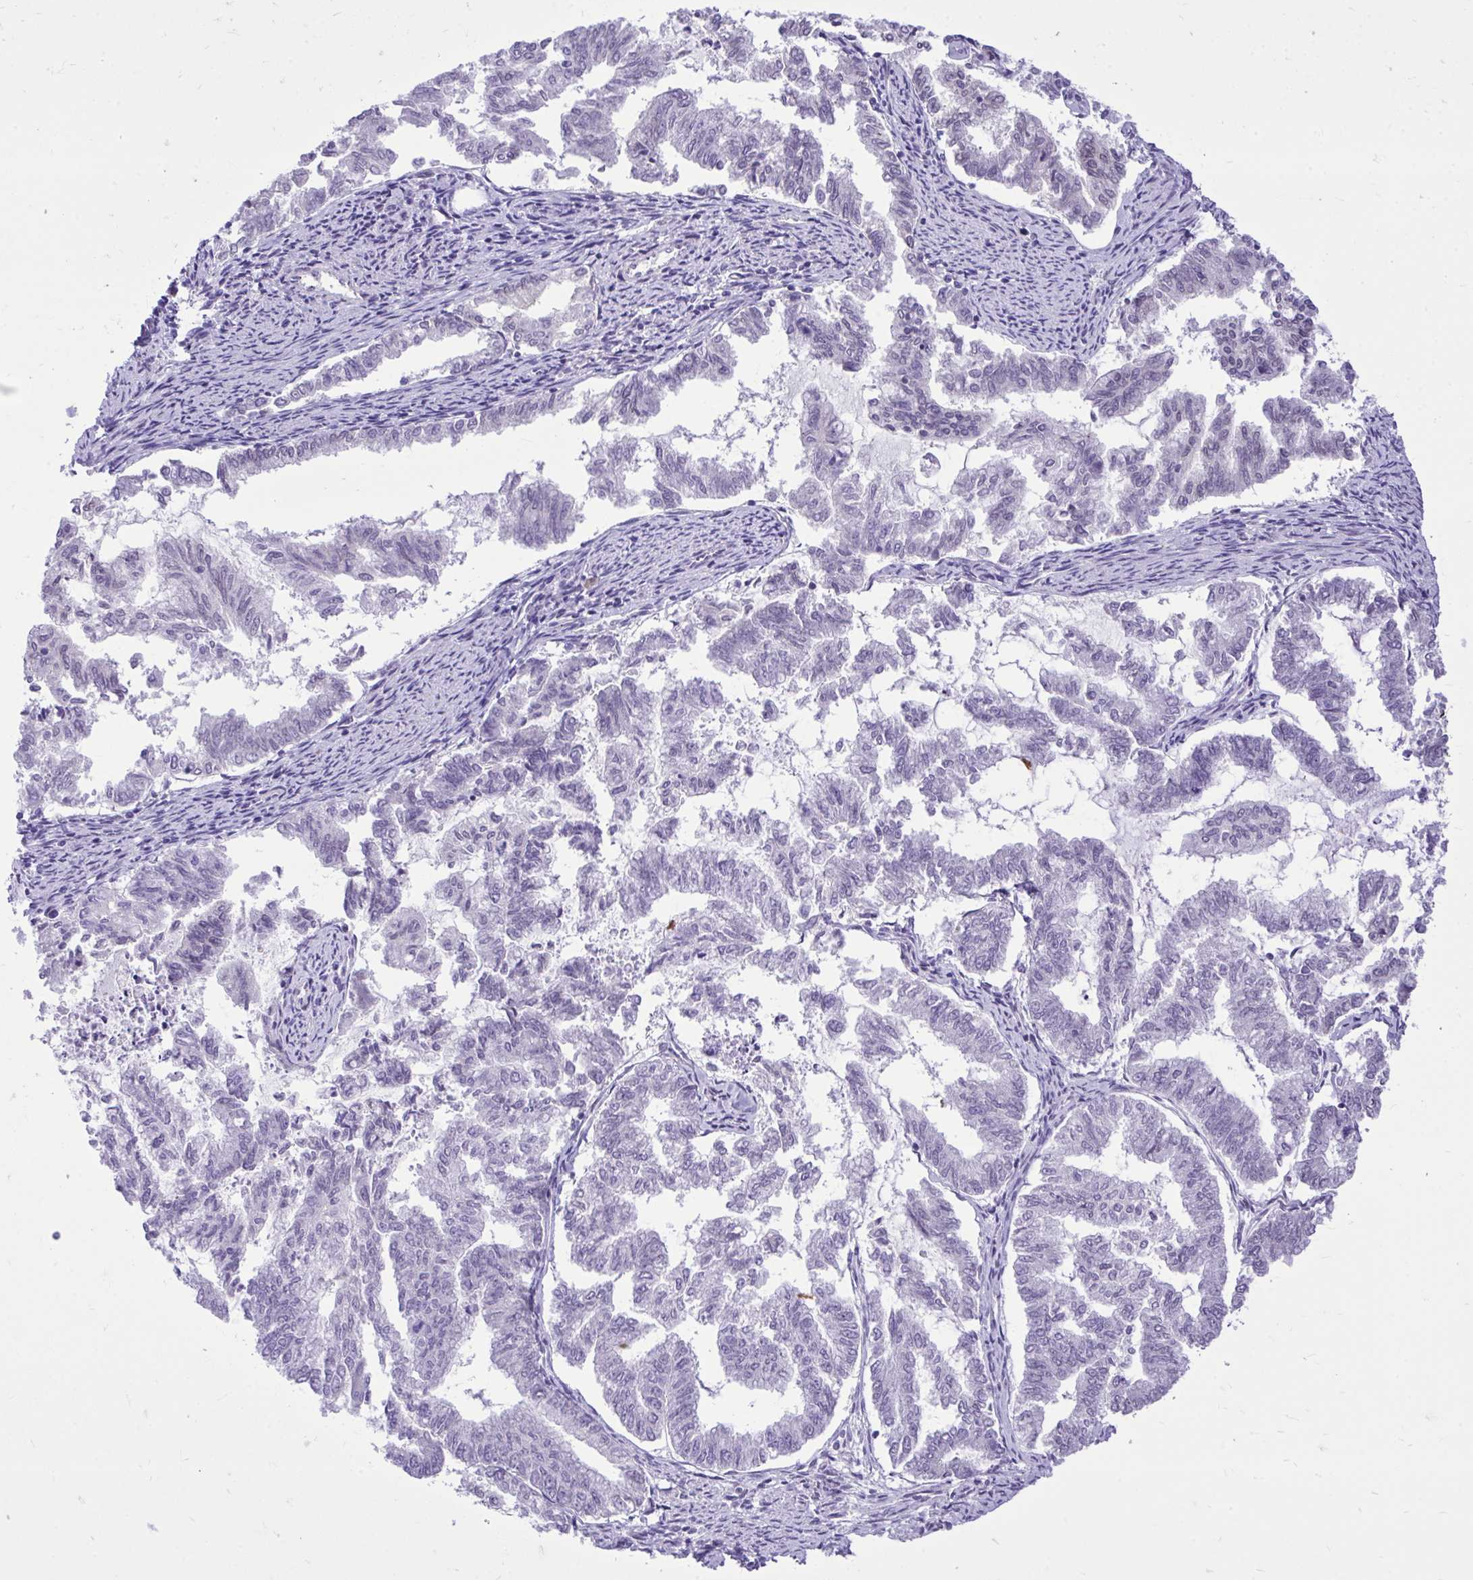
{"staining": {"intensity": "negative", "quantity": "none", "location": "none"}, "tissue": "endometrial cancer", "cell_type": "Tumor cells", "image_type": "cancer", "snomed": [{"axis": "morphology", "description": "Adenocarcinoma, NOS"}, {"axis": "topography", "description": "Endometrium"}], "caption": "A high-resolution micrograph shows immunohistochemistry (IHC) staining of adenocarcinoma (endometrial), which exhibits no significant expression in tumor cells.", "gene": "CEACAM18", "patient": {"sex": "female", "age": 79}}